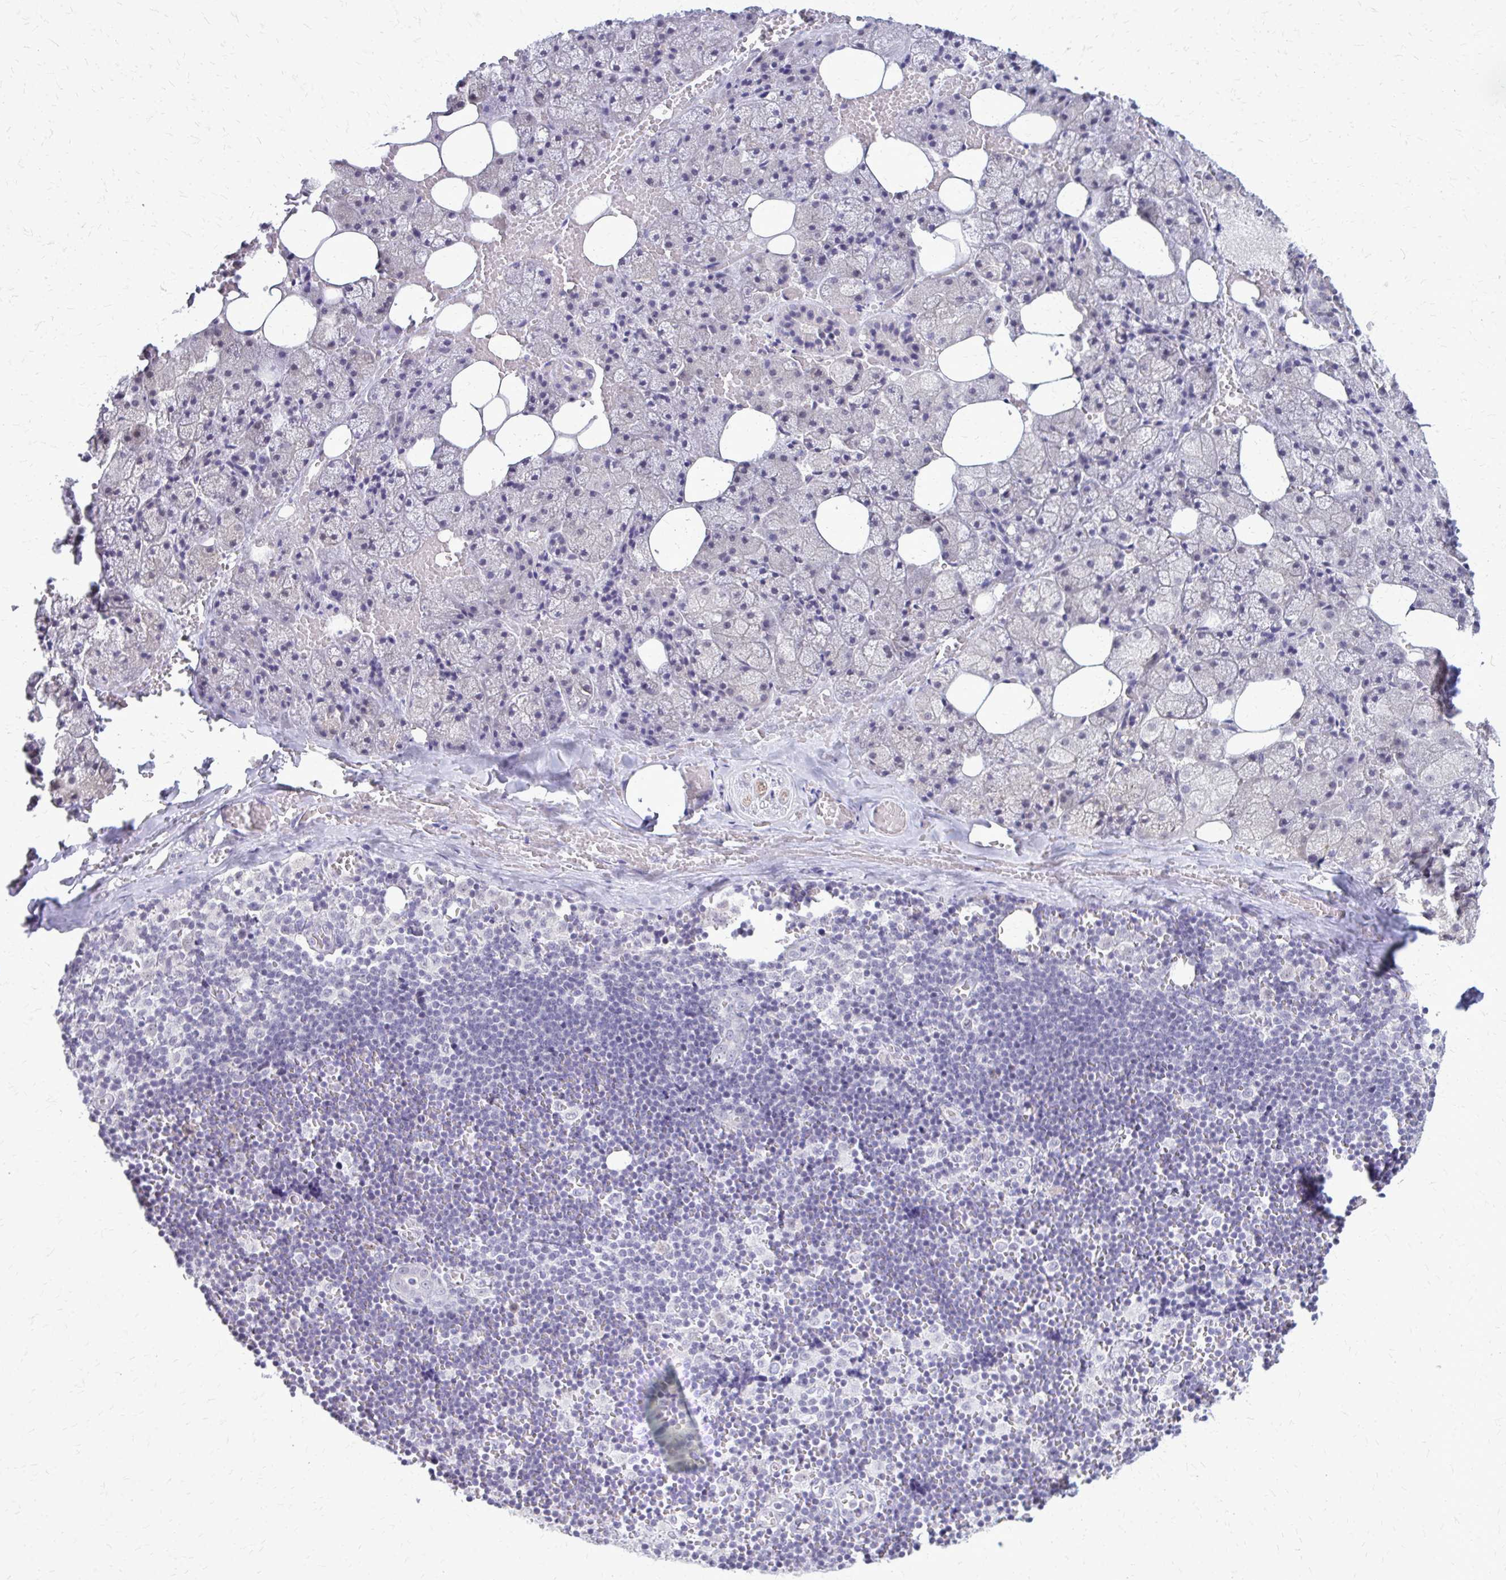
{"staining": {"intensity": "negative", "quantity": "none", "location": "none"}, "tissue": "salivary gland", "cell_type": "Glandular cells", "image_type": "normal", "snomed": [{"axis": "morphology", "description": "Normal tissue, NOS"}, {"axis": "topography", "description": "Salivary gland"}, {"axis": "topography", "description": "Peripheral nerve tissue"}], "caption": "This is an immunohistochemistry (IHC) histopathology image of normal salivary gland. There is no expression in glandular cells.", "gene": "PLCB1", "patient": {"sex": "male", "age": 38}}